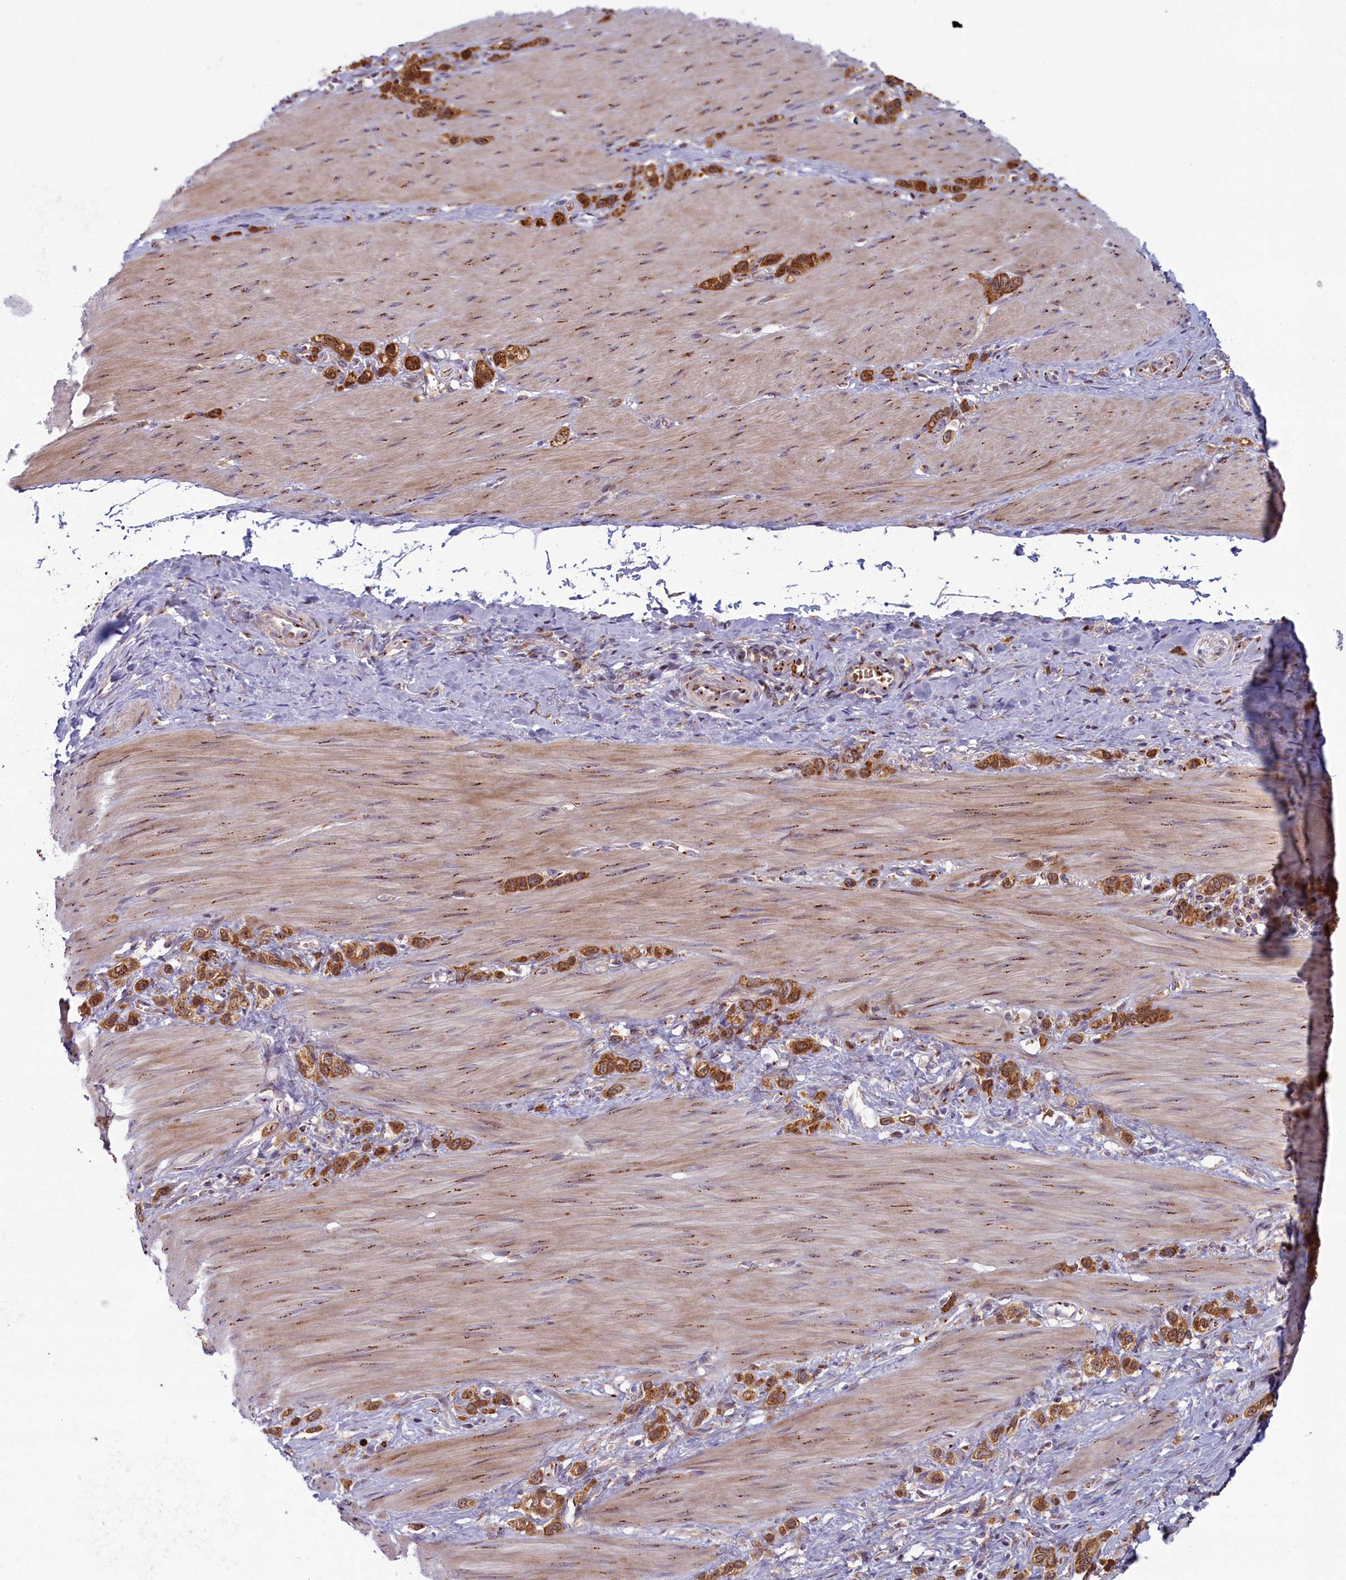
{"staining": {"intensity": "strong", "quantity": ">75%", "location": "cytoplasmic/membranous"}, "tissue": "stomach cancer", "cell_type": "Tumor cells", "image_type": "cancer", "snomed": [{"axis": "morphology", "description": "Adenocarcinoma, NOS"}, {"axis": "topography", "description": "Stomach"}], "caption": "IHC image of neoplastic tissue: human stomach cancer stained using immunohistochemistry (IHC) reveals high levels of strong protein expression localized specifically in the cytoplasmic/membranous of tumor cells, appearing as a cytoplasmic/membranous brown color.", "gene": "BLVRB", "patient": {"sex": "female", "age": 65}}